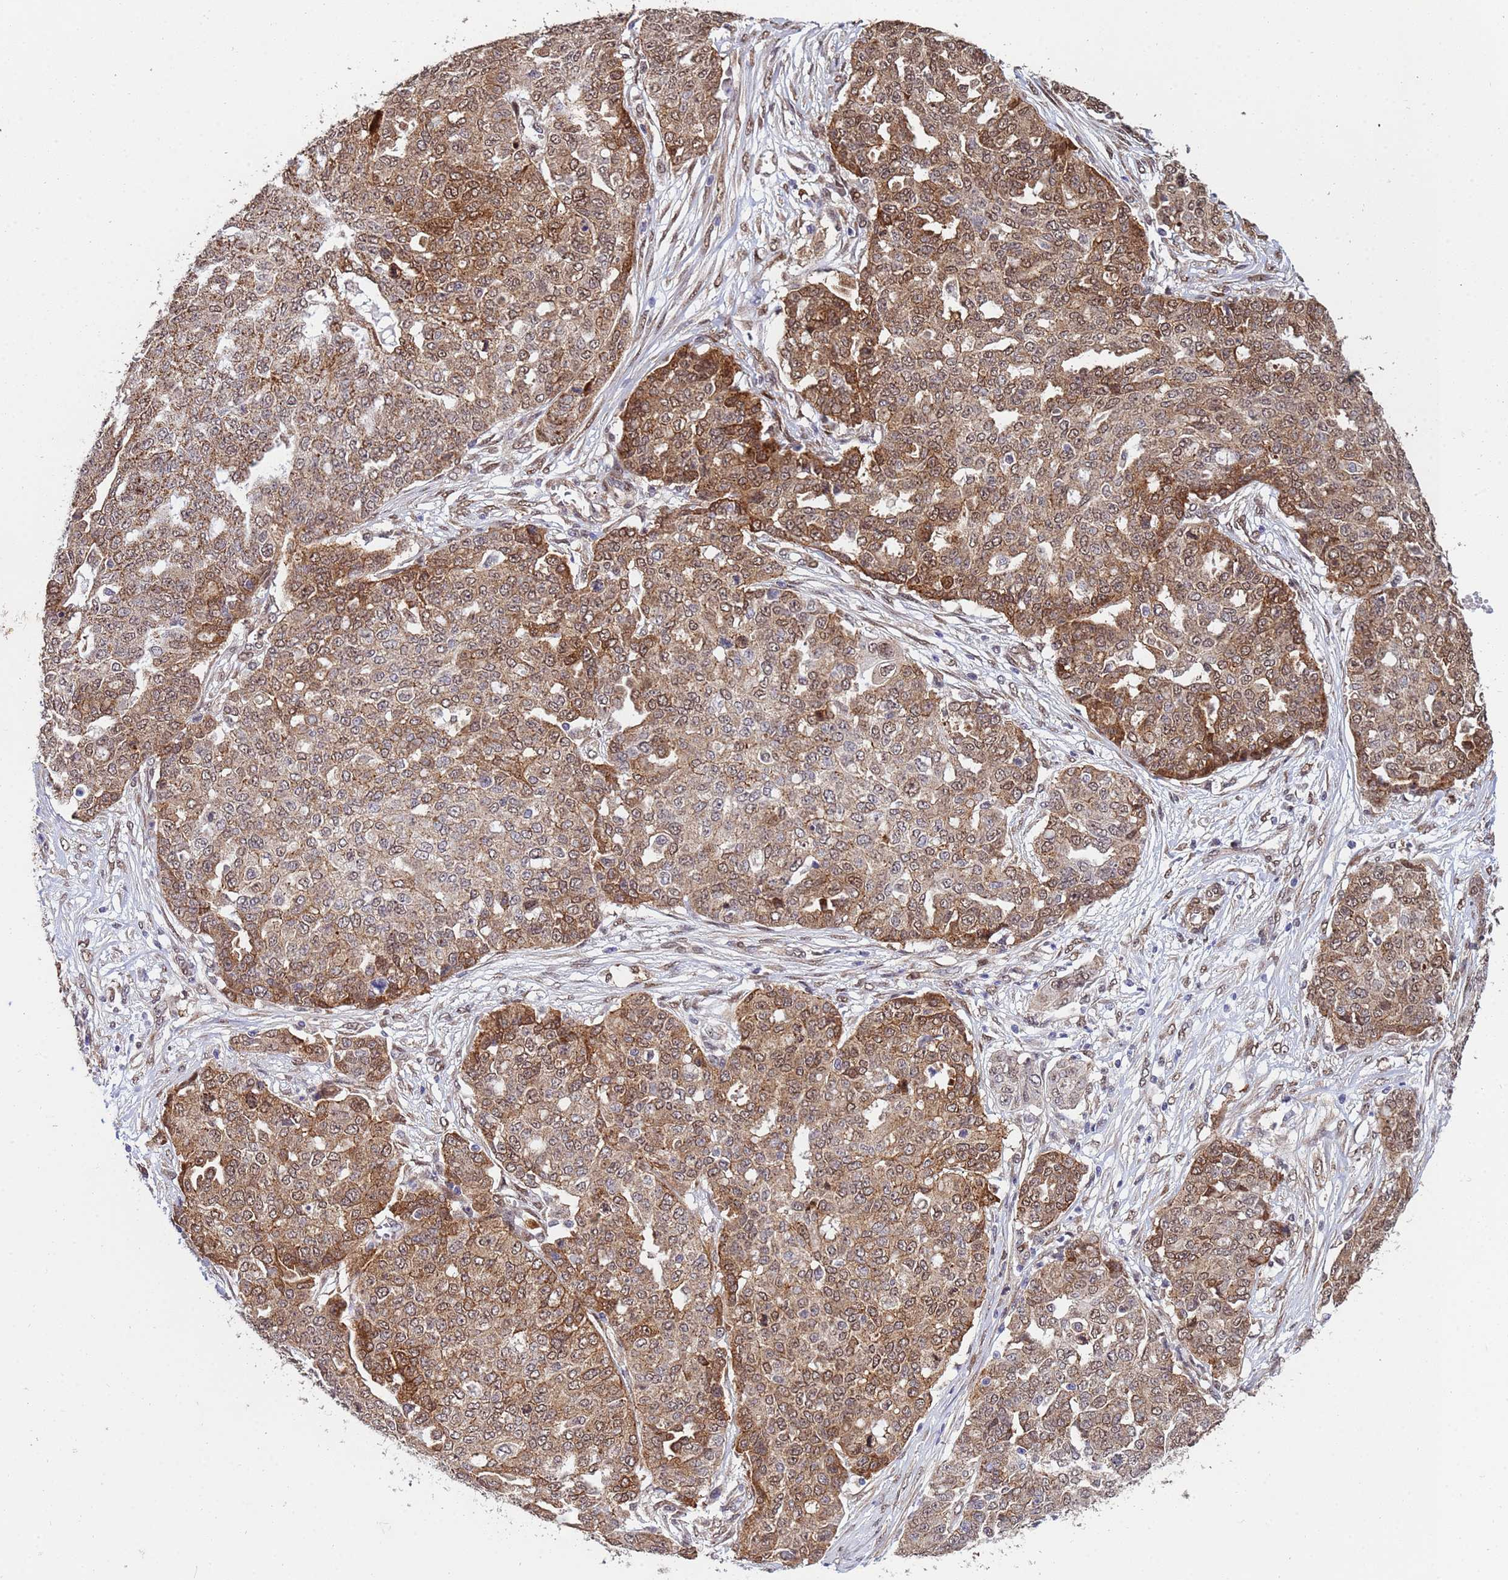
{"staining": {"intensity": "moderate", "quantity": ">75%", "location": "cytoplasmic/membranous,nuclear"}, "tissue": "ovarian cancer", "cell_type": "Tumor cells", "image_type": "cancer", "snomed": [{"axis": "morphology", "description": "Cystadenocarcinoma, serous, NOS"}, {"axis": "topography", "description": "Soft tissue"}, {"axis": "topography", "description": "Ovary"}], "caption": "A medium amount of moderate cytoplasmic/membranous and nuclear positivity is identified in about >75% of tumor cells in ovarian serous cystadenocarcinoma tissue.", "gene": "TRIP6", "patient": {"sex": "female", "age": 57}}